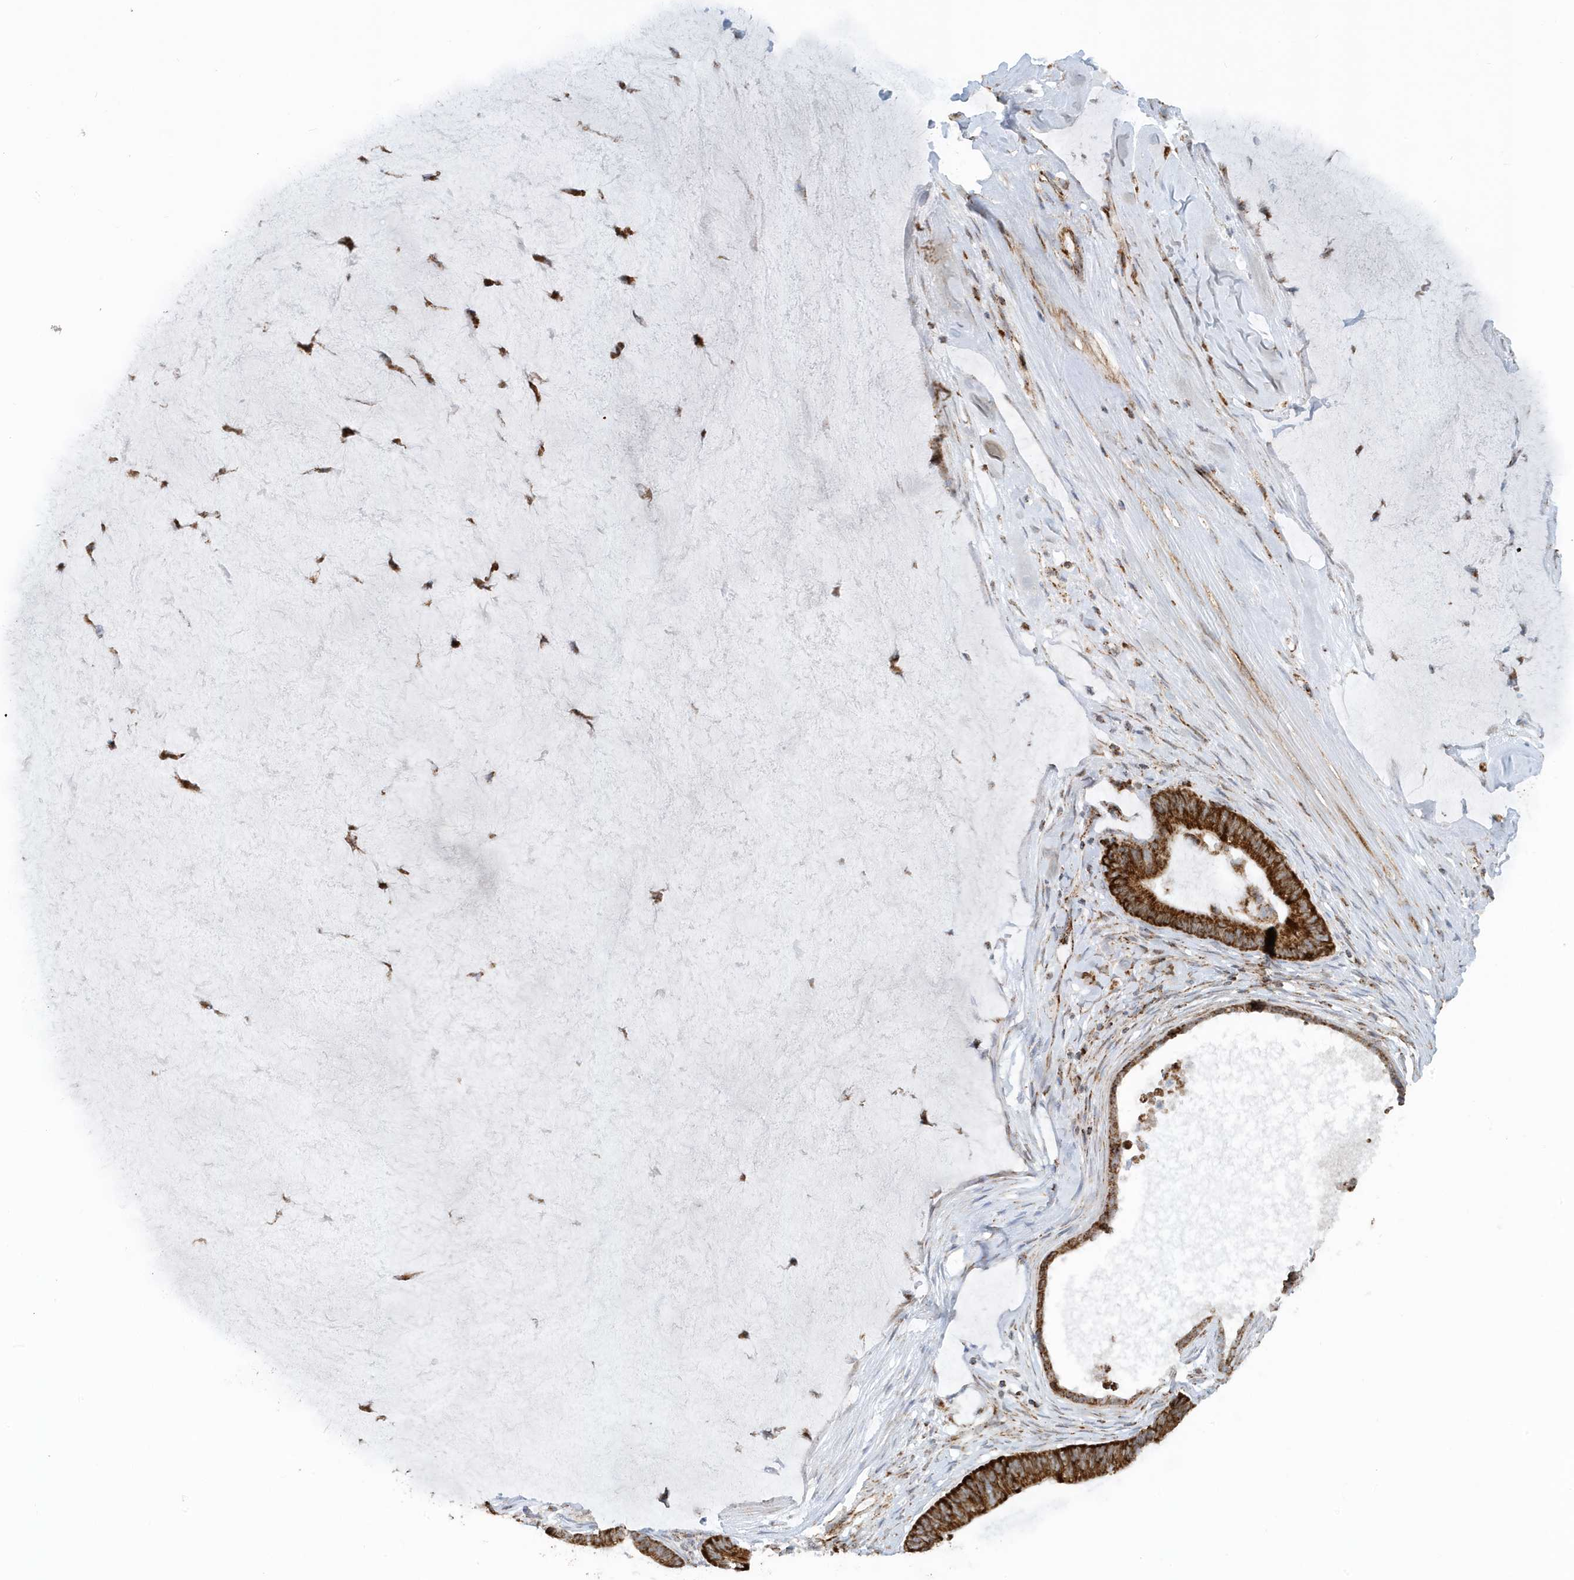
{"staining": {"intensity": "strong", "quantity": ">75%", "location": "cytoplasmic/membranous"}, "tissue": "ovarian cancer", "cell_type": "Tumor cells", "image_type": "cancer", "snomed": [{"axis": "morphology", "description": "Cystadenocarcinoma, mucinous, NOS"}, {"axis": "topography", "description": "Ovary"}], "caption": "Strong cytoplasmic/membranous positivity is appreciated in about >75% of tumor cells in mucinous cystadenocarcinoma (ovarian).", "gene": "MAN1A1", "patient": {"sex": "female", "age": 61}}